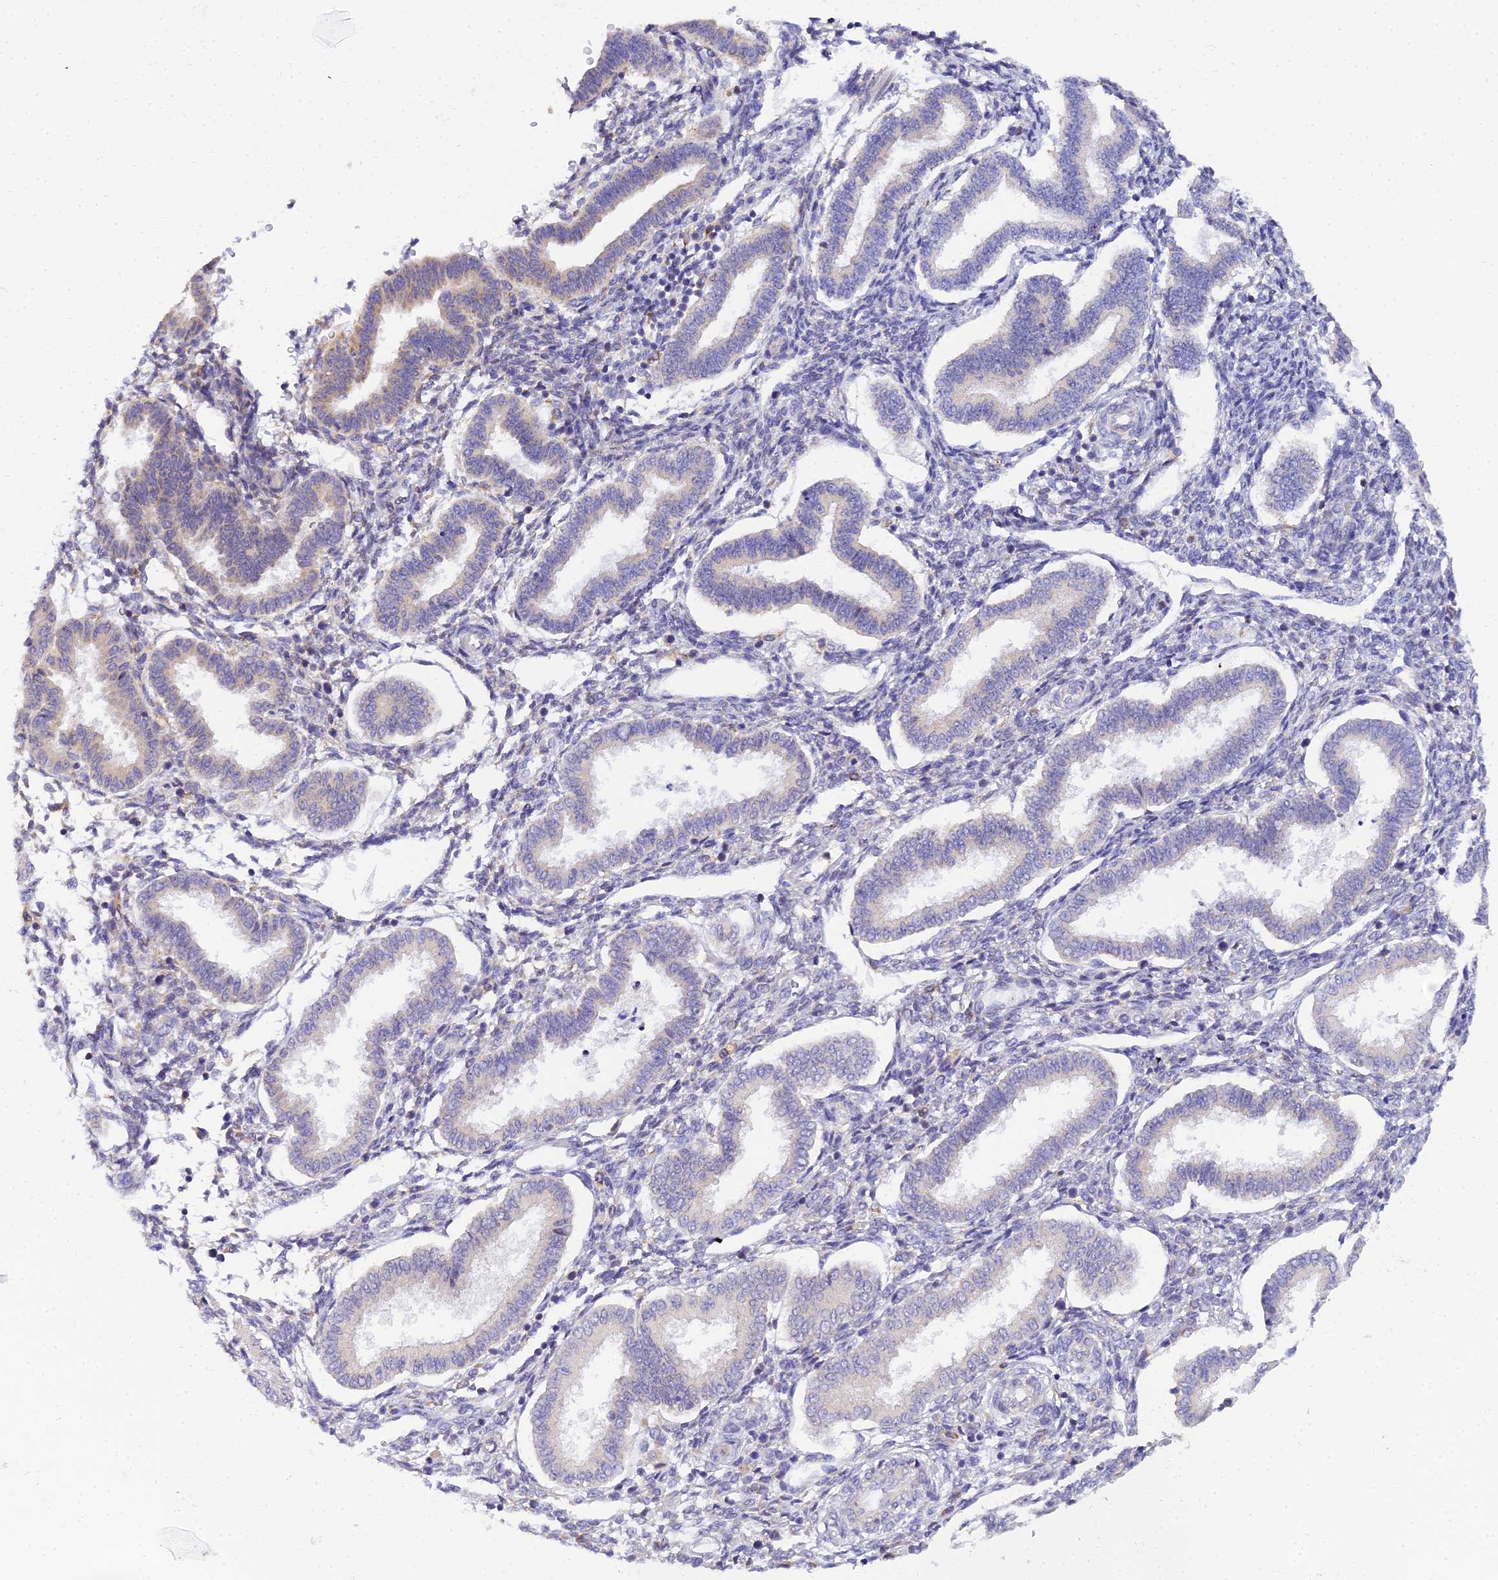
{"staining": {"intensity": "negative", "quantity": "none", "location": "none"}, "tissue": "endometrium", "cell_type": "Cells in endometrial stroma", "image_type": "normal", "snomed": [{"axis": "morphology", "description": "Normal tissue, NOS"}, {"axis": "topography", "description": "Endometrium"}], "caption": "Immunohistochemical staining of normal human endometrium reveals no significant positivity in cells in endometrial stroma.", "gene": "ARL8A", "patient": {"sex": "female", "age": 24}}